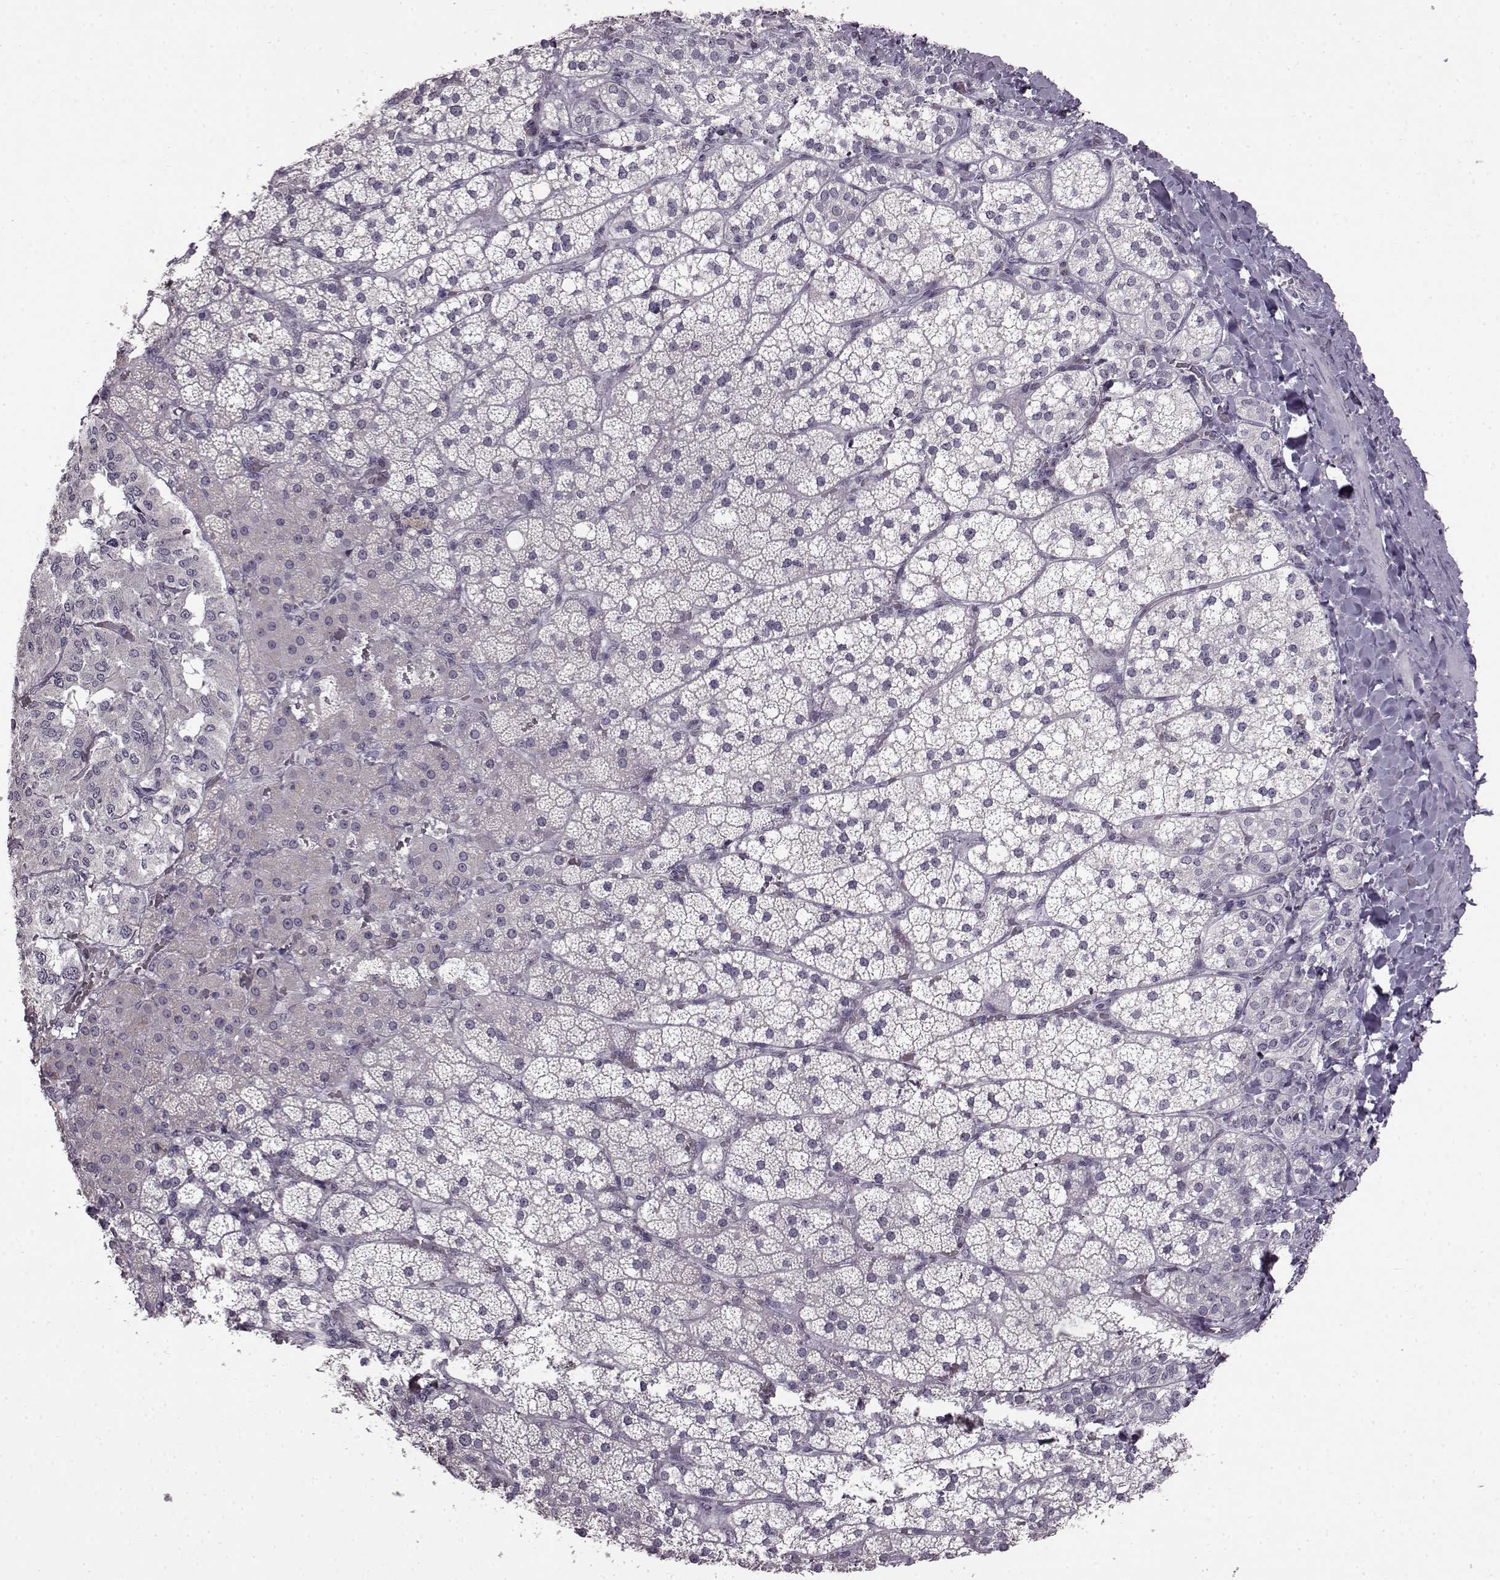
{"staining": {"intensity": "negative", "quantity": "none", "location": "none"}, "tissue": "adrenal gland", "cell_type": "Glandular cells", "image_type": "normal", "snomed": [{"axis": "morphology", "description": "Normal tissue, NOS"}, {"axis": "topography", "description": "Adrenal gland"}], "caption": "Immunohistochemistry image of normal adrenal gland: human adrenal gland stained with DAB (3,3'-diaminobenzidine) shows no significant protein staining in glandular cells. The staining is performed using DAB brown chromogen with nuclei counter-stained in using hematoxylin.", "gene": "LHB", "patient": {"sex": "male", "age": 53}}